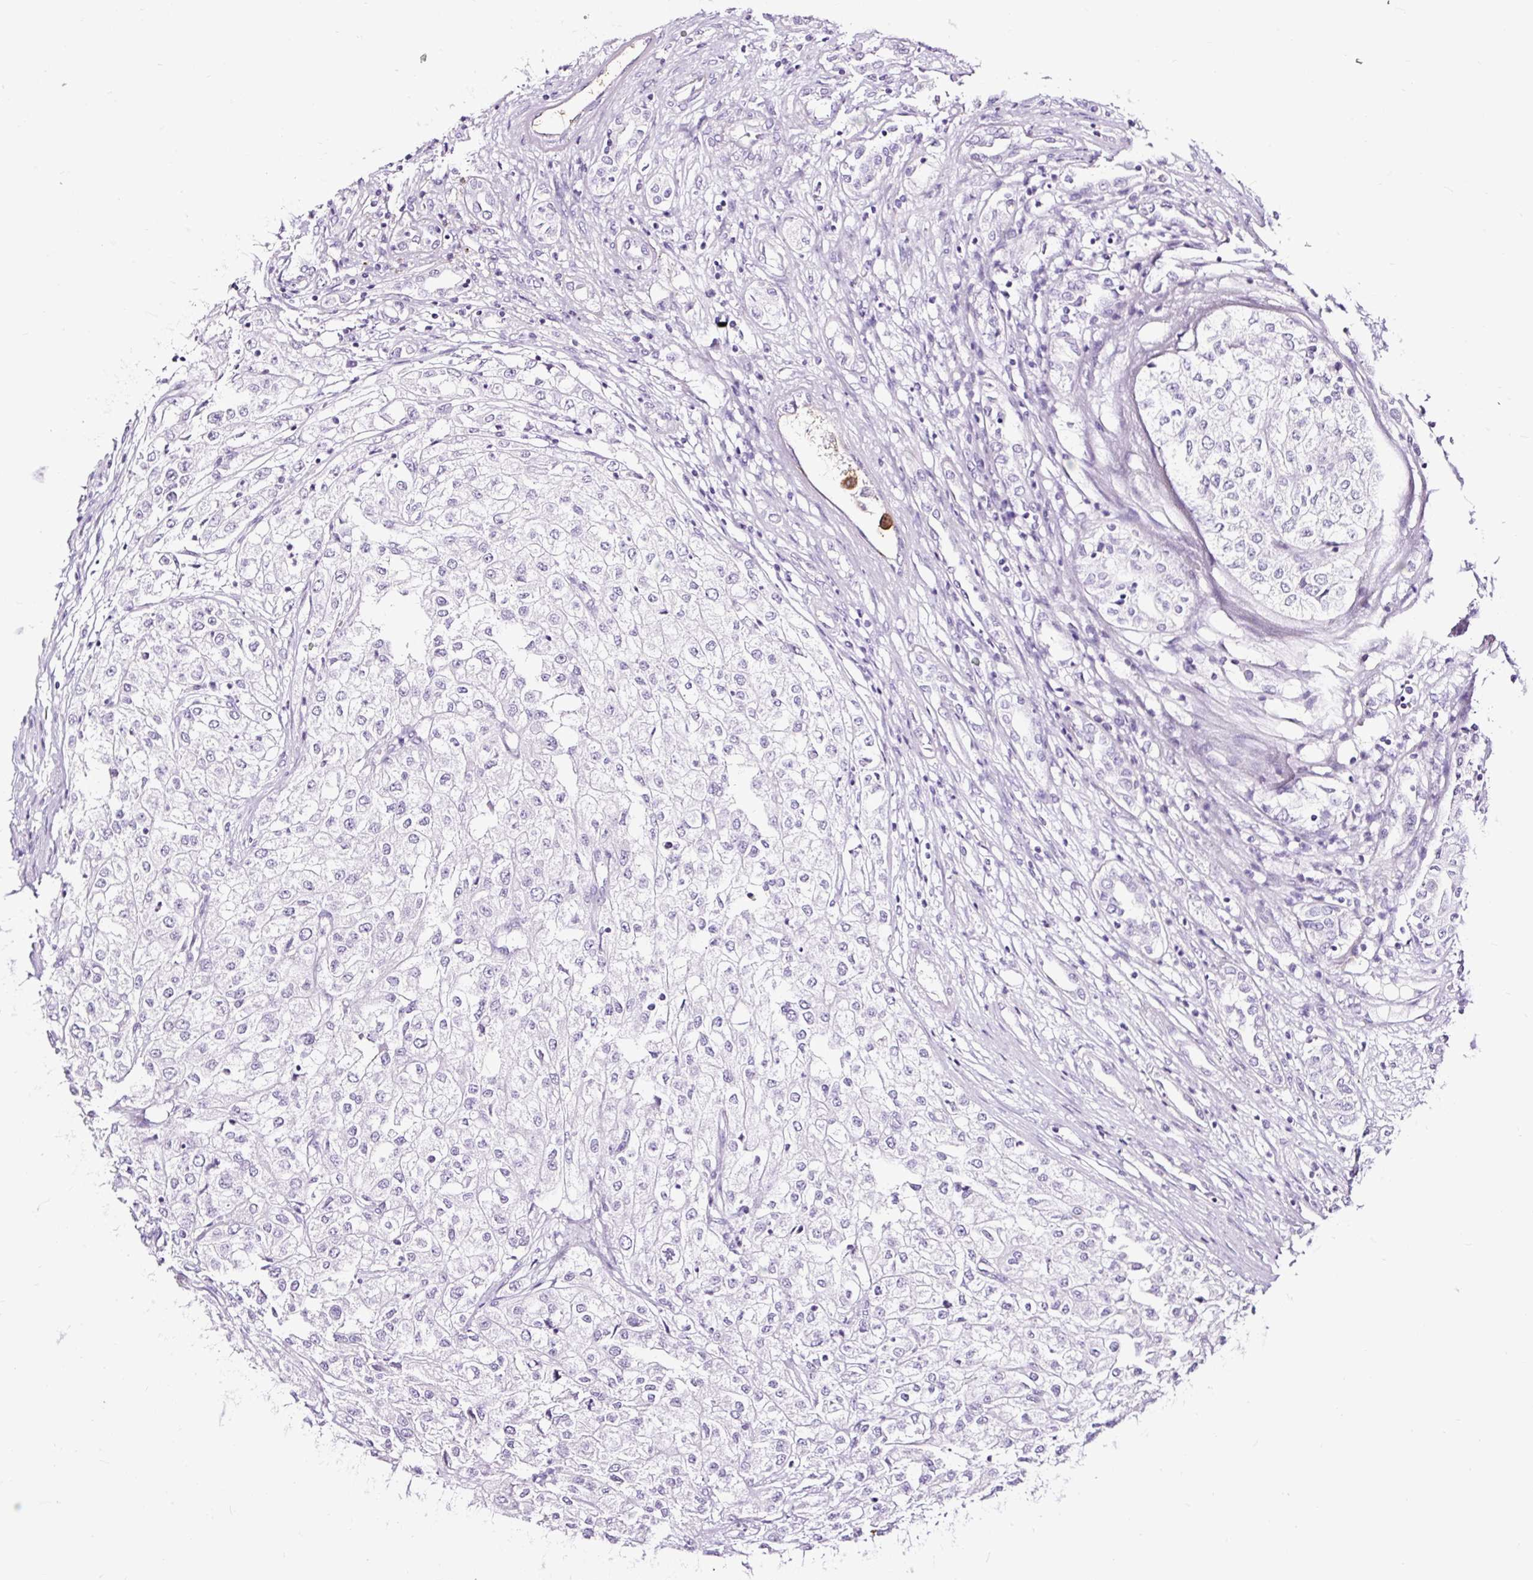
{"staining": {"intensity": "negative", "quantity": "none", "location": "none"}, "tissue": "renal cancer", "cell_type": "Tumor cells", "image_type": "cancer", "snomed": [{"axis": "morphology", "description": "Adenocarcinoma, NOS"}, {"axis": "topography", "description": "Kidney"}], "caption": "Tumor cells show no significant staining in renal adenocarcinoma.", "gene": "NPHS2", "patient": {"sex": "female", "age": 54}}